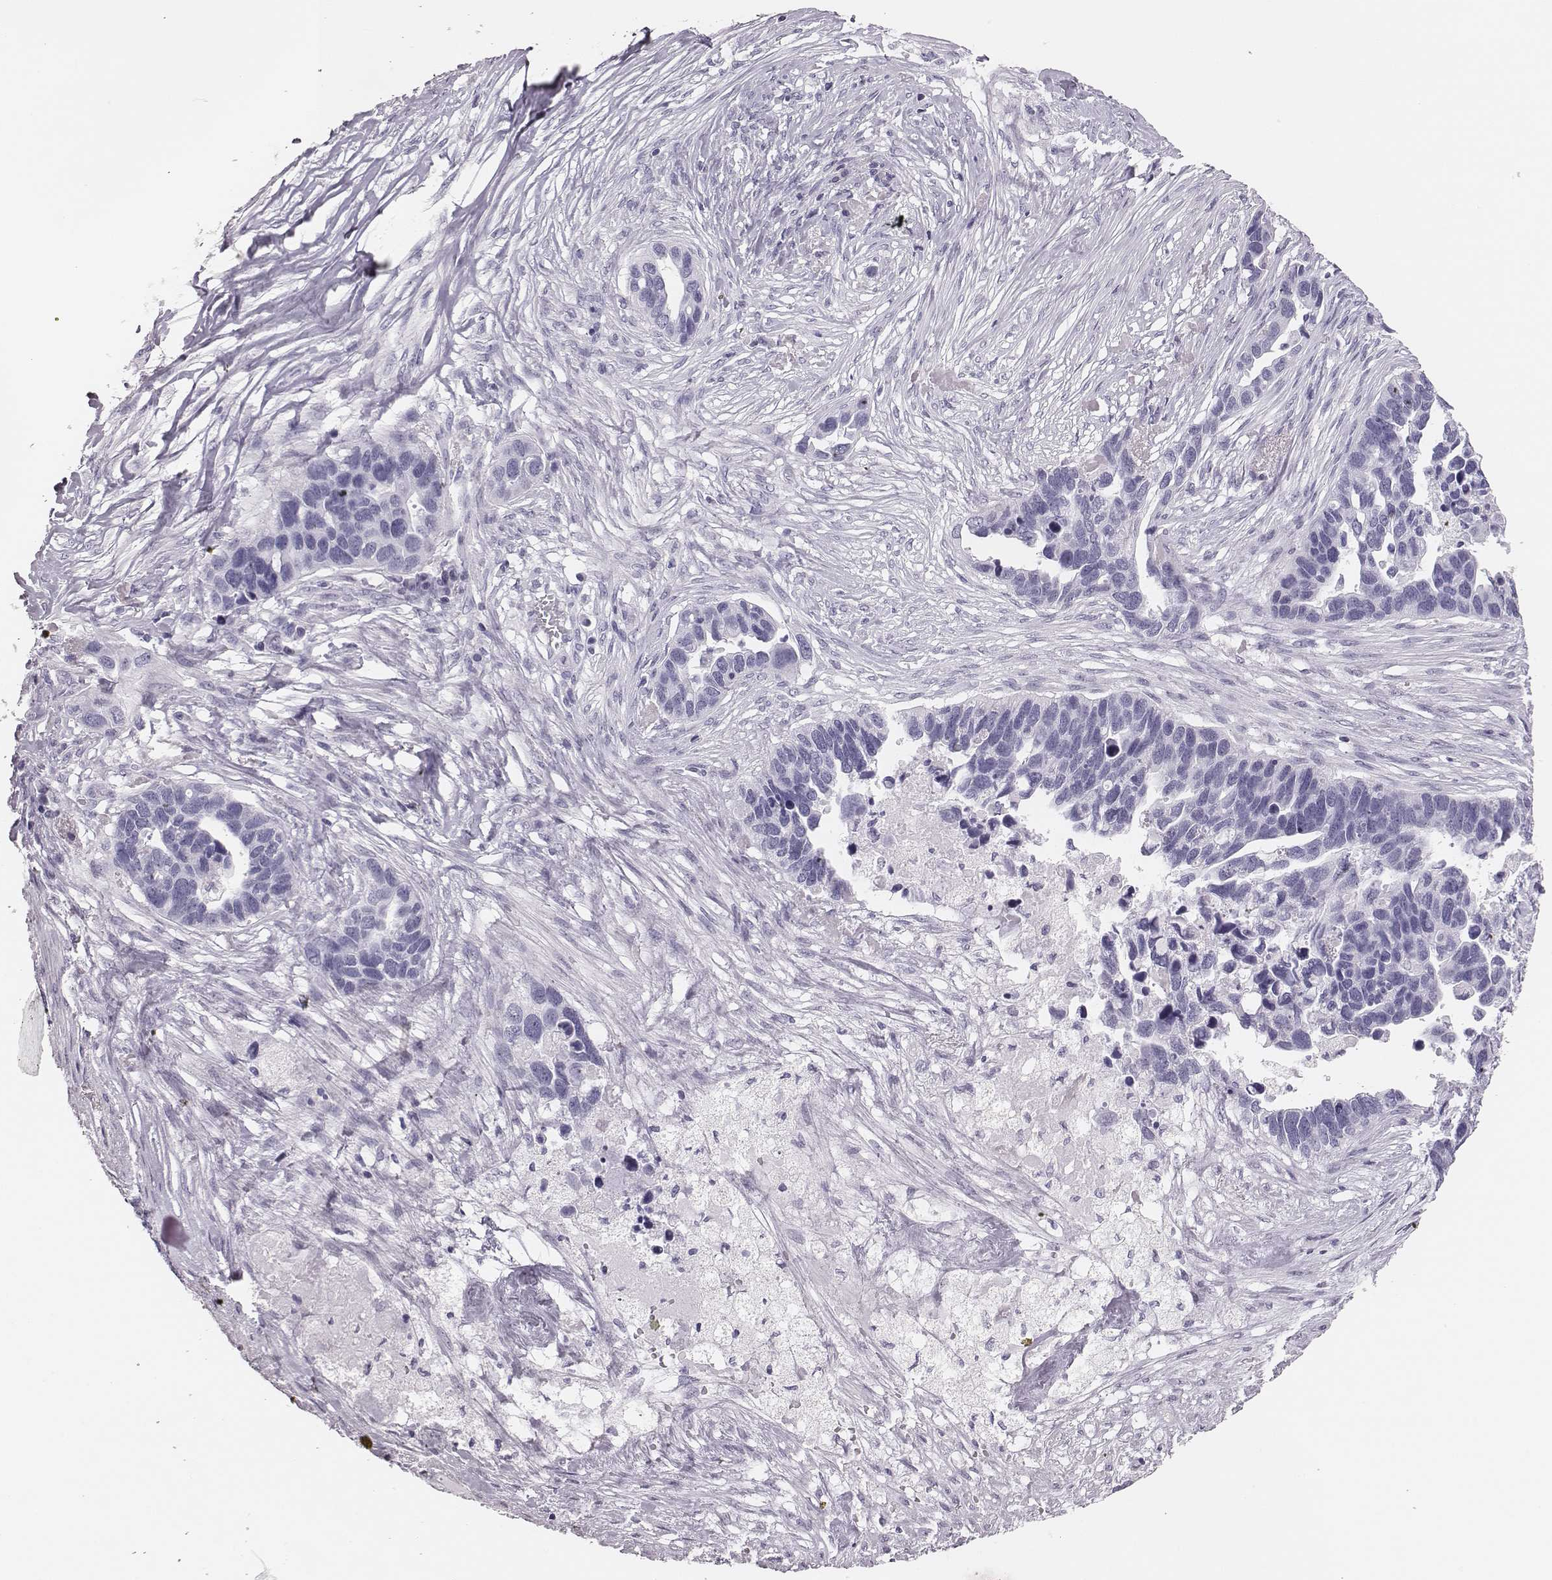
{"staining": {"intensity": "negative", "quantity": "none", "location": "none"}, "tissue": "ovarian cancer", "cell_type": "Tumor cells", "image_type": "cancer", "snomed": [{"axis": "morphology", "description": "Cystadenocarcinoma, serous, NOS"}, {"axis": "topography", "description": "Ovary"}], "caption": "This is a micrograph of immunohistochemistry (IHC) staining of serous cystadenocarcinoma (ovarian), which shows no staining in tumor cells.", "gene": "H1-6", "patient": {"sex": "female", "age": 54}}